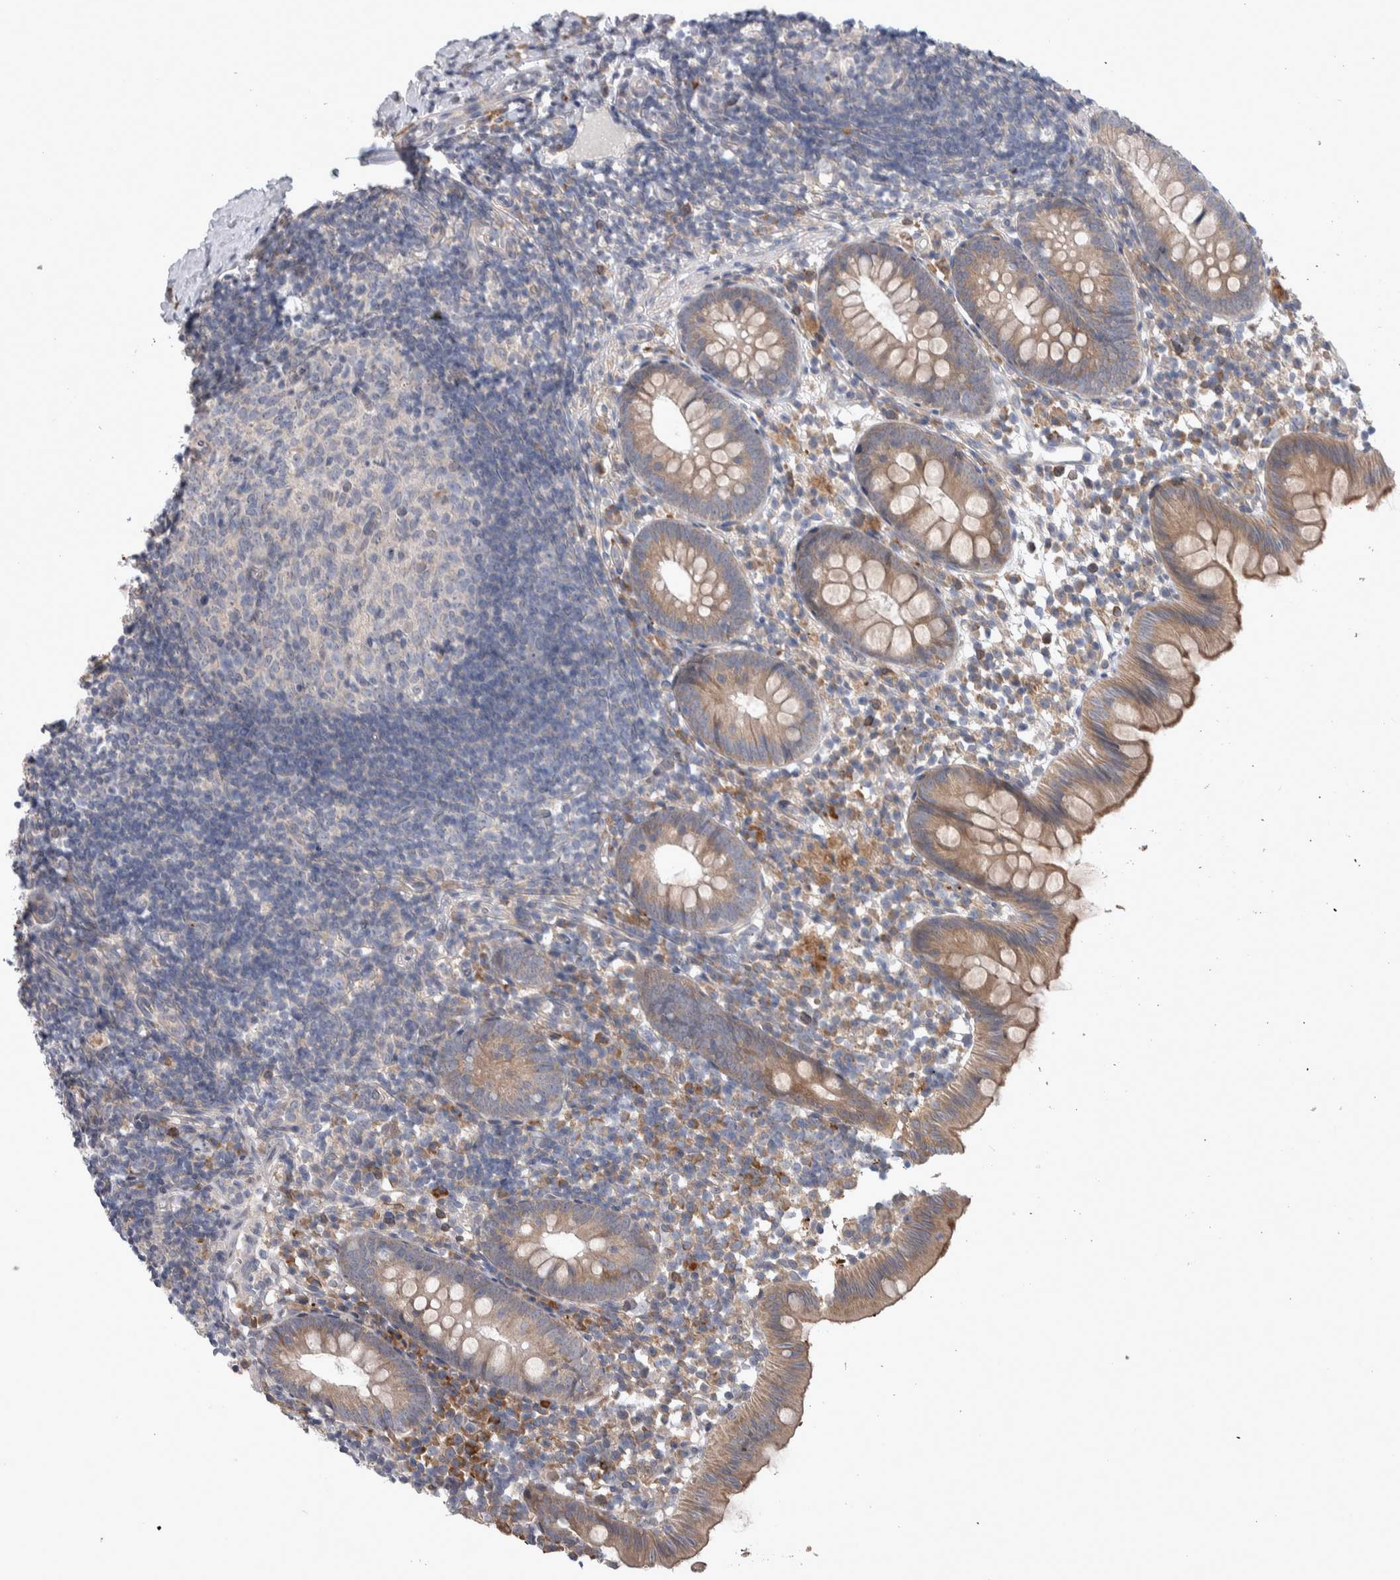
{"staining": {"intensity": "moderate", "quantity": "25%-75%", "location": "cytoplasmic/membranous"}, "tissue": "appendix", "cell_type": "Glandular cells", "image_type": "normal", "snomed": [{"axis": "morphology", "description": "Normal tissue, NOS"}, {"axis": "topography", "description": "Appendix"}], "caption": "This micrograph reveals IHC staining of normal appendix, with medium moderate cytoplasmic/membranous positivity in approximately 25%-75% of glandular cells.", "gene": "IBTK", "patient": {"sex": "female", "age": 20}}